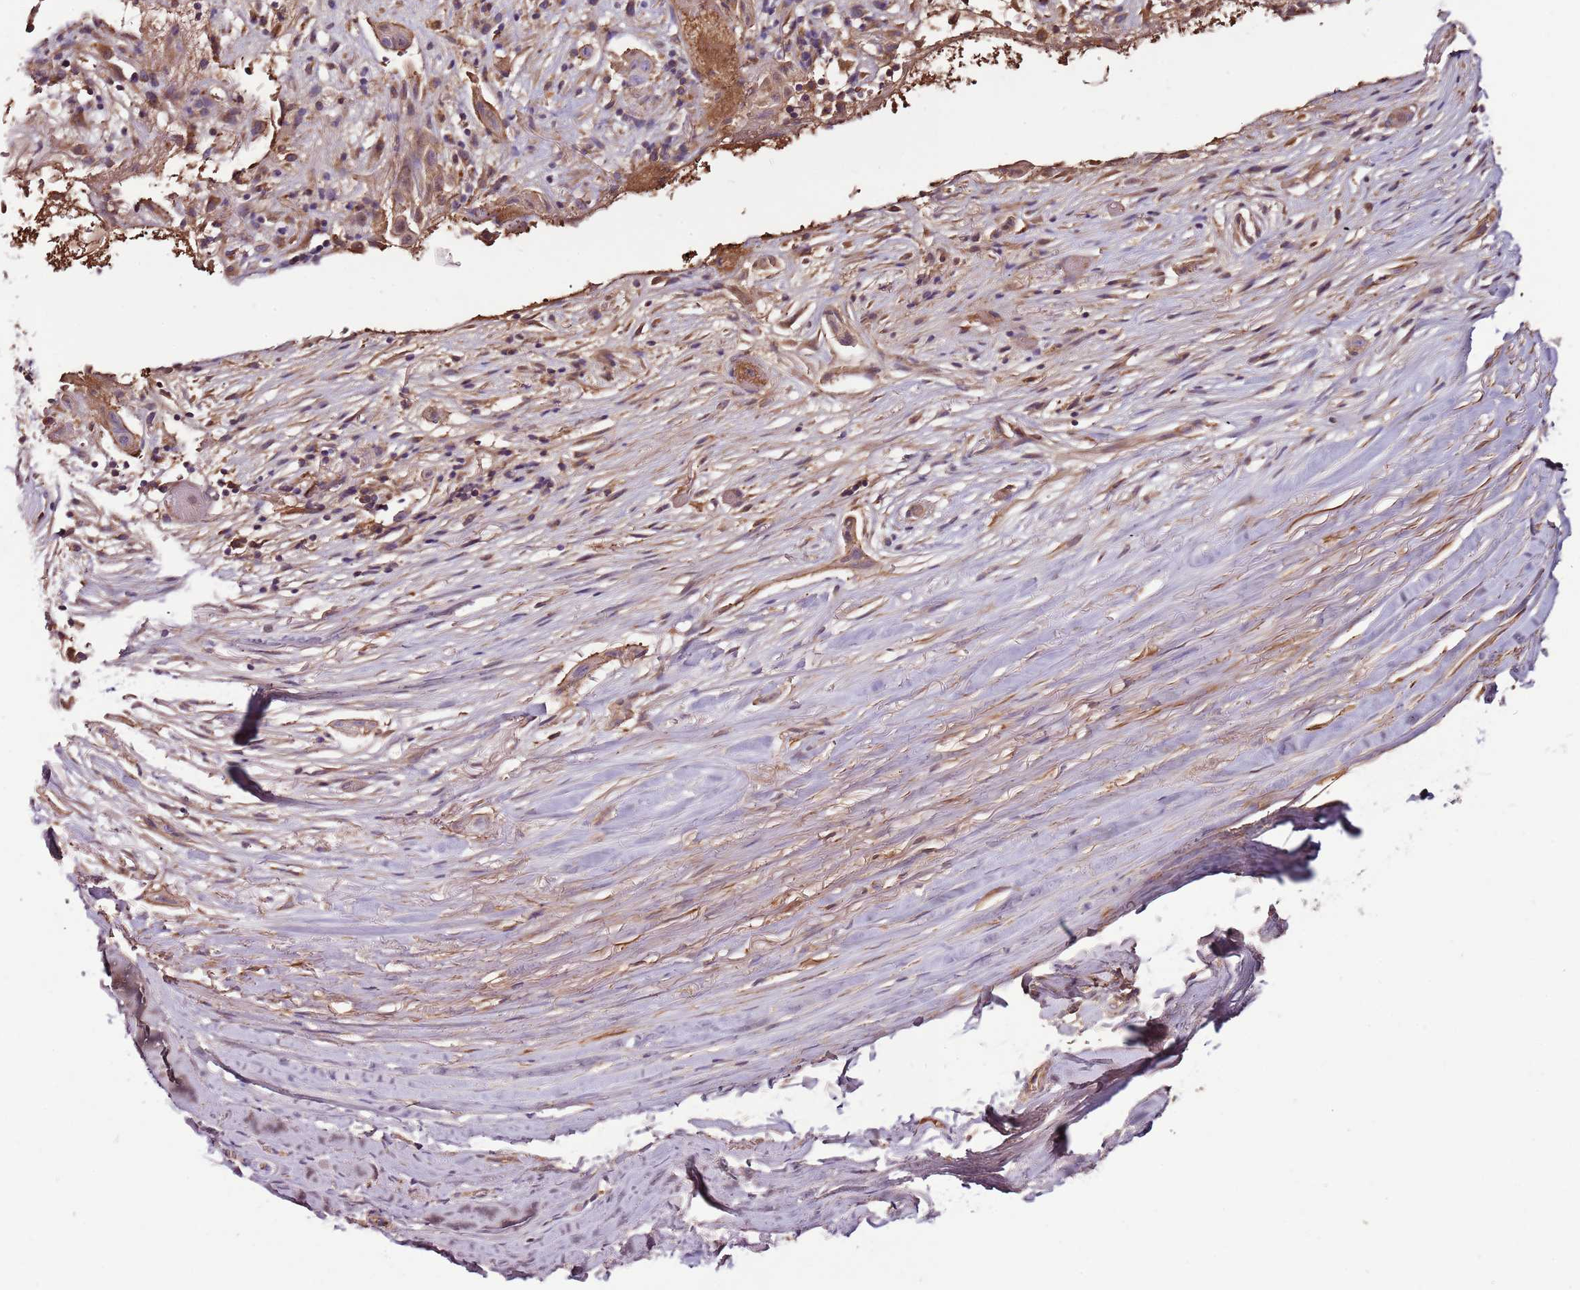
{"staining": {"intensity": "moderate", "quantity": ">75%", "location": "cytoplasmic/membranous"}, "tissue": "adipose tissue", "cell_type": "Adipocytes", "image_type": "normal", "snomed": [{"axis": "morphology", "description": "Normal tissue, NOS"}, {"axis": "morphology", "description": "Basal cell carcinoma"}, {"axis": "topography", "description": "Skin"}], "caption": "Immunohistochemistry (IHC) (DAB (3,3'-diaminobenzidine)) staining of normal human adipose tissue exhibits moderate cytoplasmic/membranous protein positivity in approximately >75% of adipocytes. (DAB = brown stain, brightfield microscopy at high magnification).", "gene": "DENR", "patient": {"sex": "female", "age": 89}}